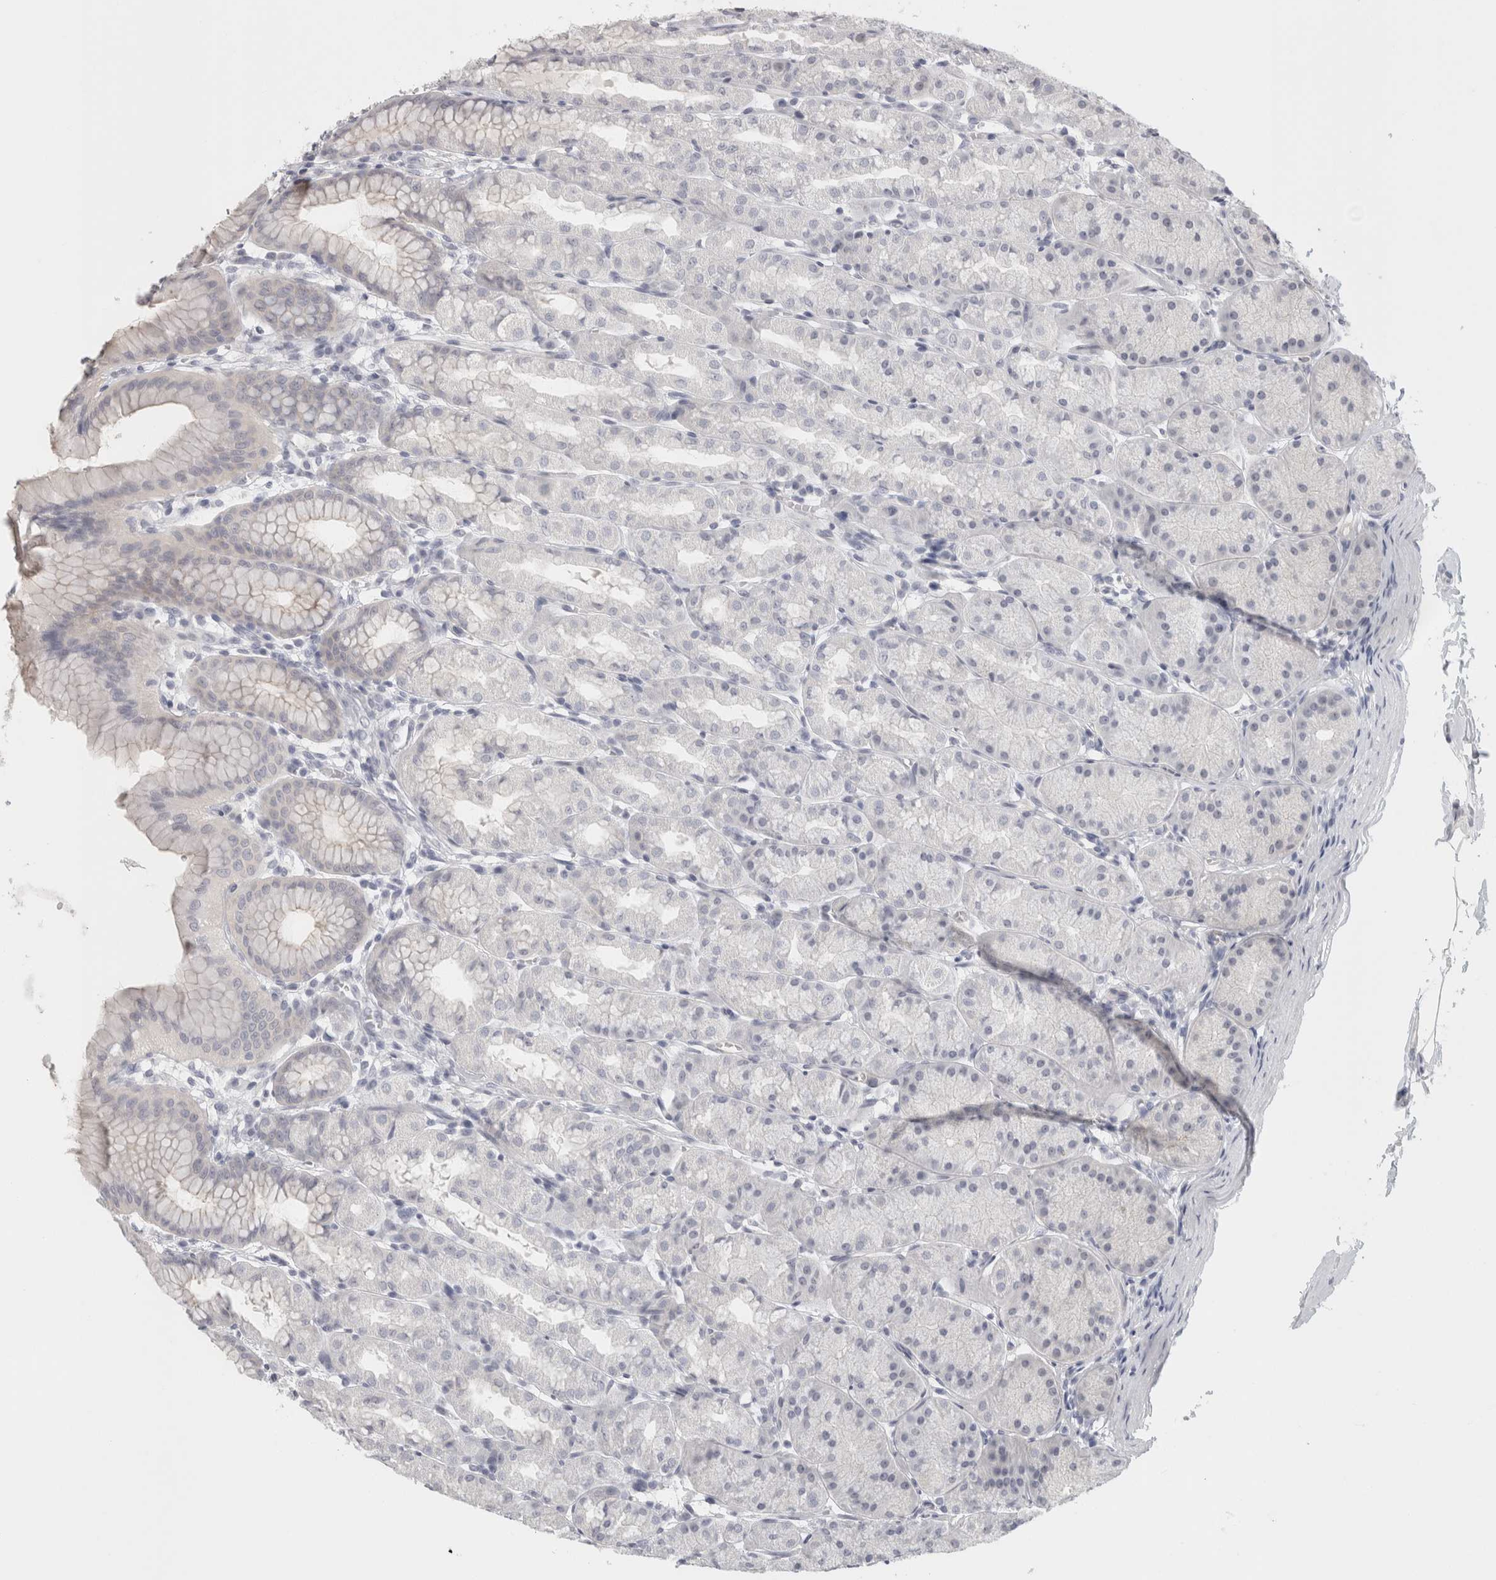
{"staining": {"intensity": "negative", "quantity": "none", "location": "none"}, "tissue": "stomach", "cell_type": "Glandular cells", "image_type": "normal", "snomed": [{"axis": "morphology", "description": "Normal tissue, NOS"}, {"axis": "topography", "description": "Stomach"}], "caption": "An image of human stomach is negative for staining in glandular cells. Nuclei are stained in blue.", "gene": "FBLIM1", "patient": {"sex": "male", "age": 42}}